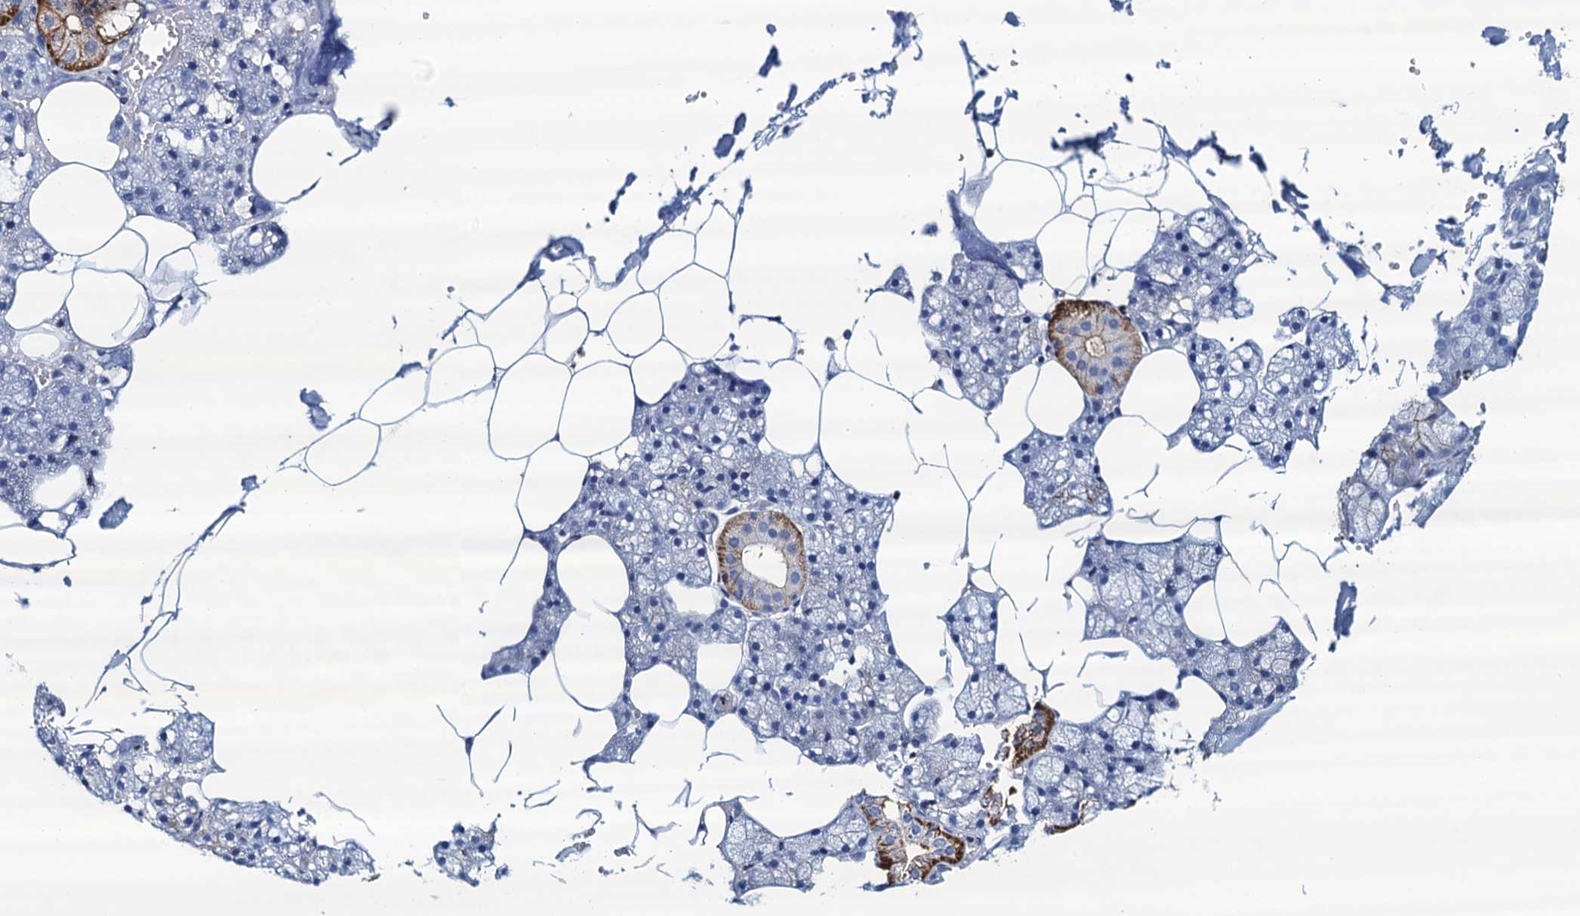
{"staining": {"intensity": "strong", "quantity": "25%-75%", "location": "cytoplasmic/membranous"}, "tissue": "salivary gland", "cell_type": "Glandular cells", "image_type": "normal", "snomed": [{"axis": "morphology", "description": "Normal tissue, NOS"}, {"axis": "topography", "description": "Salivary gland"}], "caption": "IHC staining of unremarkable salivary gland, which displays high levels of strong cytoplasmic/membranous staining in approximately 25%-75% of glandular cells indicating strong cytoplasmic/membranous protein expression. The staining was performed using DAB (brown) for protein detection and nuclei were counterstained in hematoxylin (blue).", "gene": "RHCG", "patient": {"sex": "male", "age": 62}}